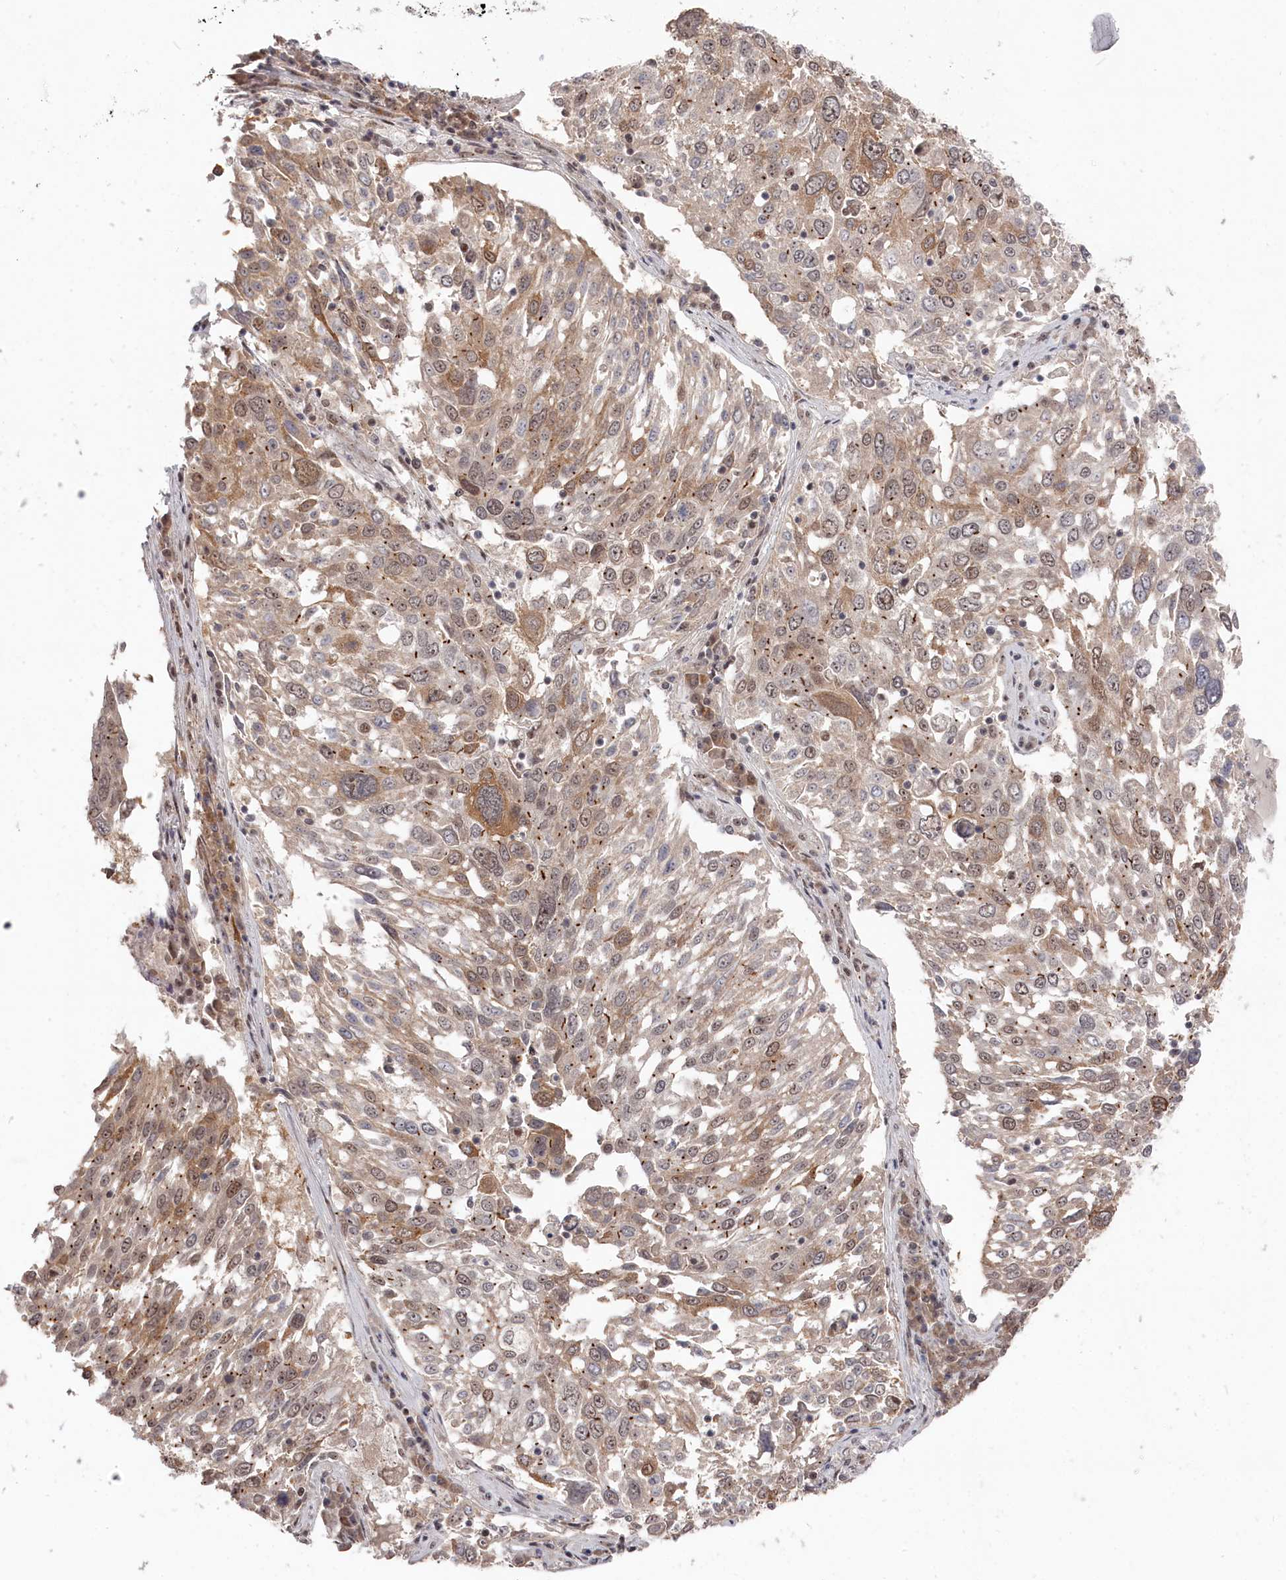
{"staining": {"intensity": "moderate", "quantity": "25%-75%", "location": "cytoplasmic/membranous,nuclear"}, "tissue": "lung cancer", "cell_type": "Tumor cells", "image_type": "cancer", "snomed": [{"axis": "morphology", "description": "Squamous cell carcinoma, NOS"}, {"axis": "topography", "description": "Lung"}], "caption": "Lung cancer stained with DAB immunohistochemistry demonstrates medium levels of moderate cytoplasmic/membranous and nuclear staining in approximately 25%-75% of tumor cells. Nuclei are stained in blue.", "gene": "EXOSC1", "patient": {"sex": "male", "age": 65}}